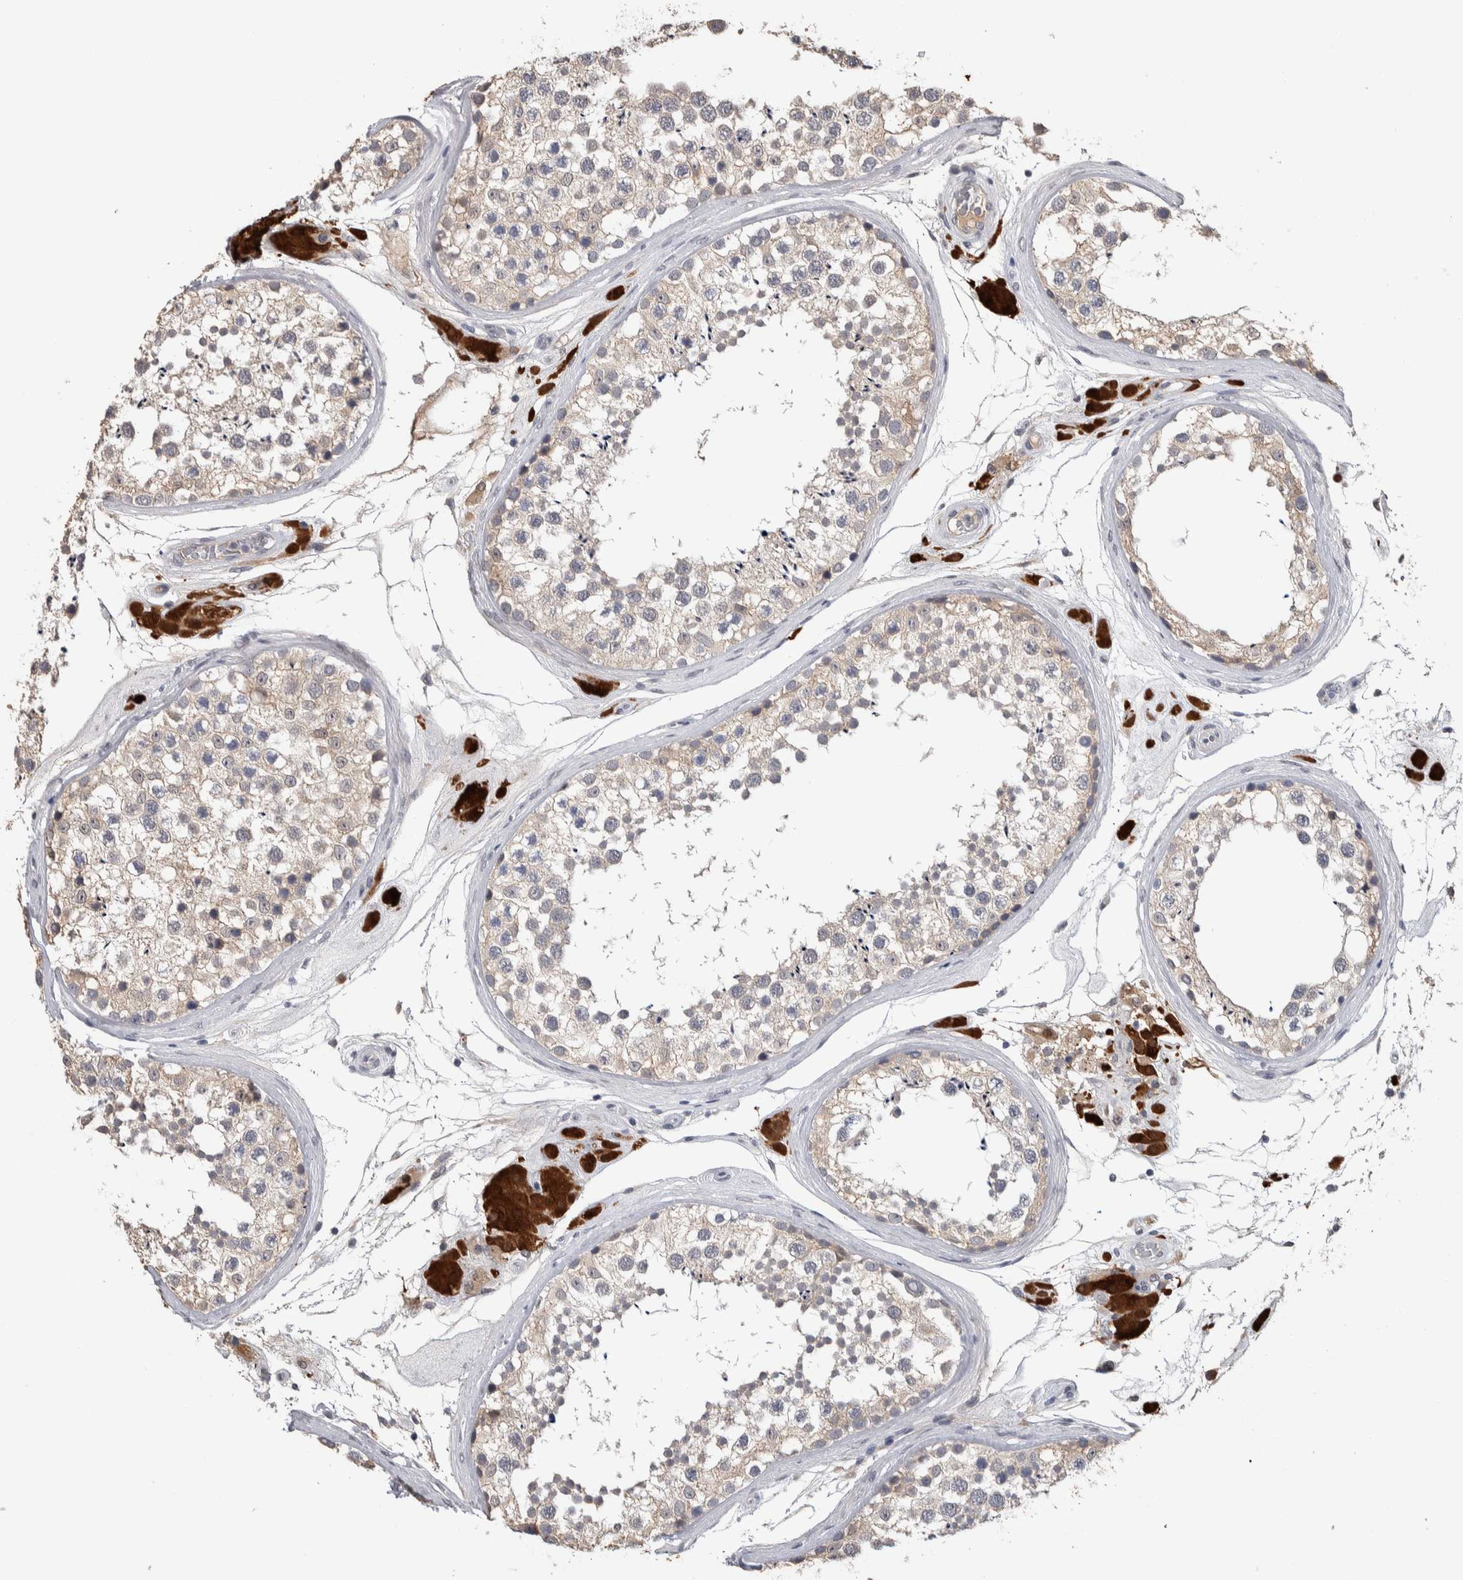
{"staining": {"intensity": "weak", "quantity": "<25%", "location": "cytoplasmic/membranous"}, "tissue": "testis", "cell_type": "Cells in seminiferous ducts", "image_type": "normal", "snomed": [{"axis": "morphology", "description": "Normal tissue, NOS"}, {"axis": "topography", "description": "Testis"}], "caption": "A high-resolution image shows immunohistochemistry (IHC) staining of benign testis, which exhibits no significant positivity in cells in seminiferous ducts.", "gene": "TMEM102", "patient": {"sex": "male", "age": 46}}